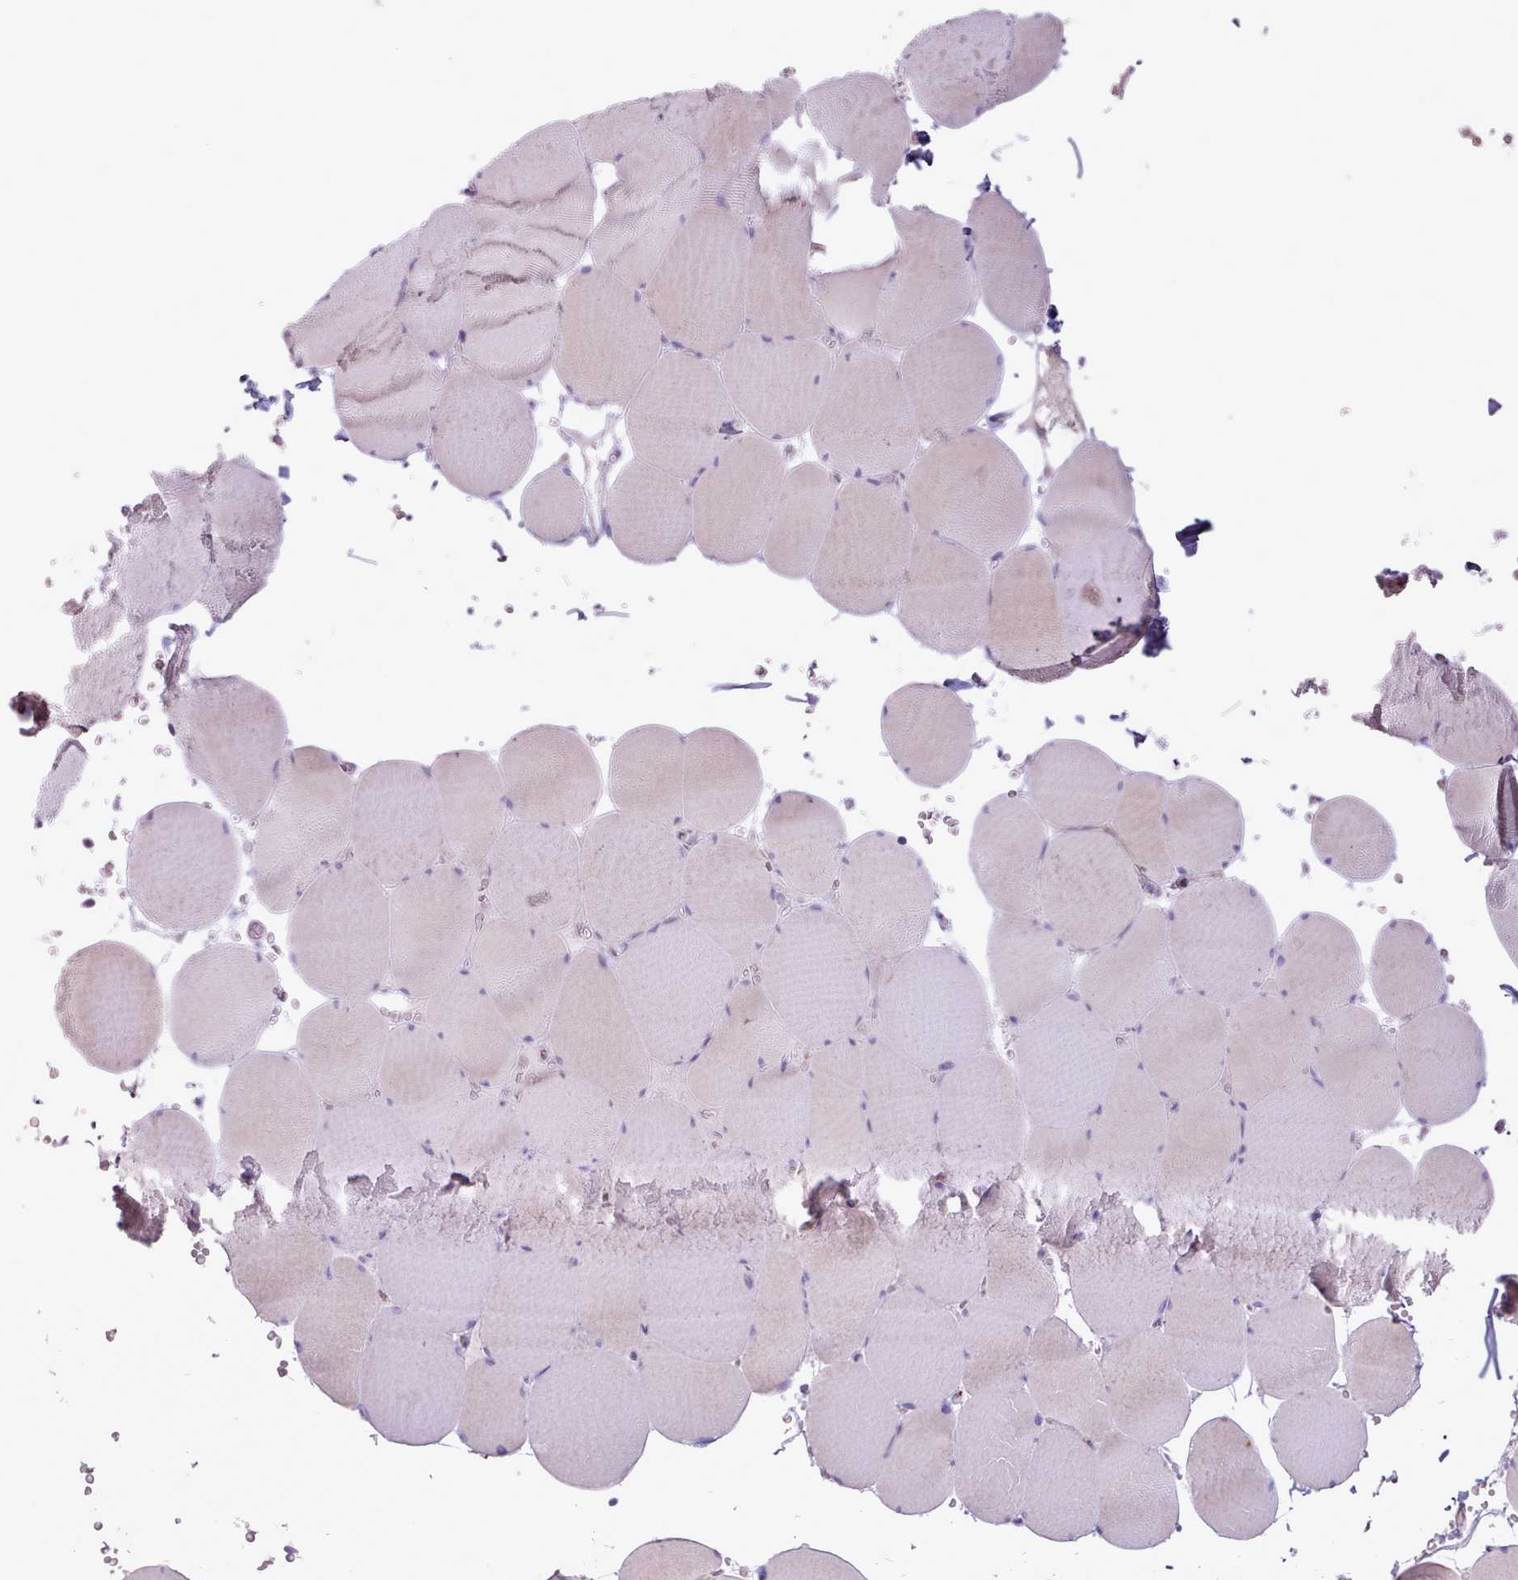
{"staining": {"intensity": "weak", "quantity": "25%-75%", "location": "cytoplasmic/membranous"}, "tissue": "skeletal muscle", "cell_type": "Myocytes", "image_type": "normal", "snomed": [{"axis": "morphology", "description": "Normal tissue, NOS"}, {"axis": "topography", "description": "Skeletal muscle"}, {"axis": "topography", "description": "Head-Neck"}], "caption": "Skeletal muscle stained with IHC demonstrates weak cytoplasmic/membranous staining in approximately 25%-75% of myocytes.", "gene": "ATRAID", "patient": {"sex": "male", "age": 66}}